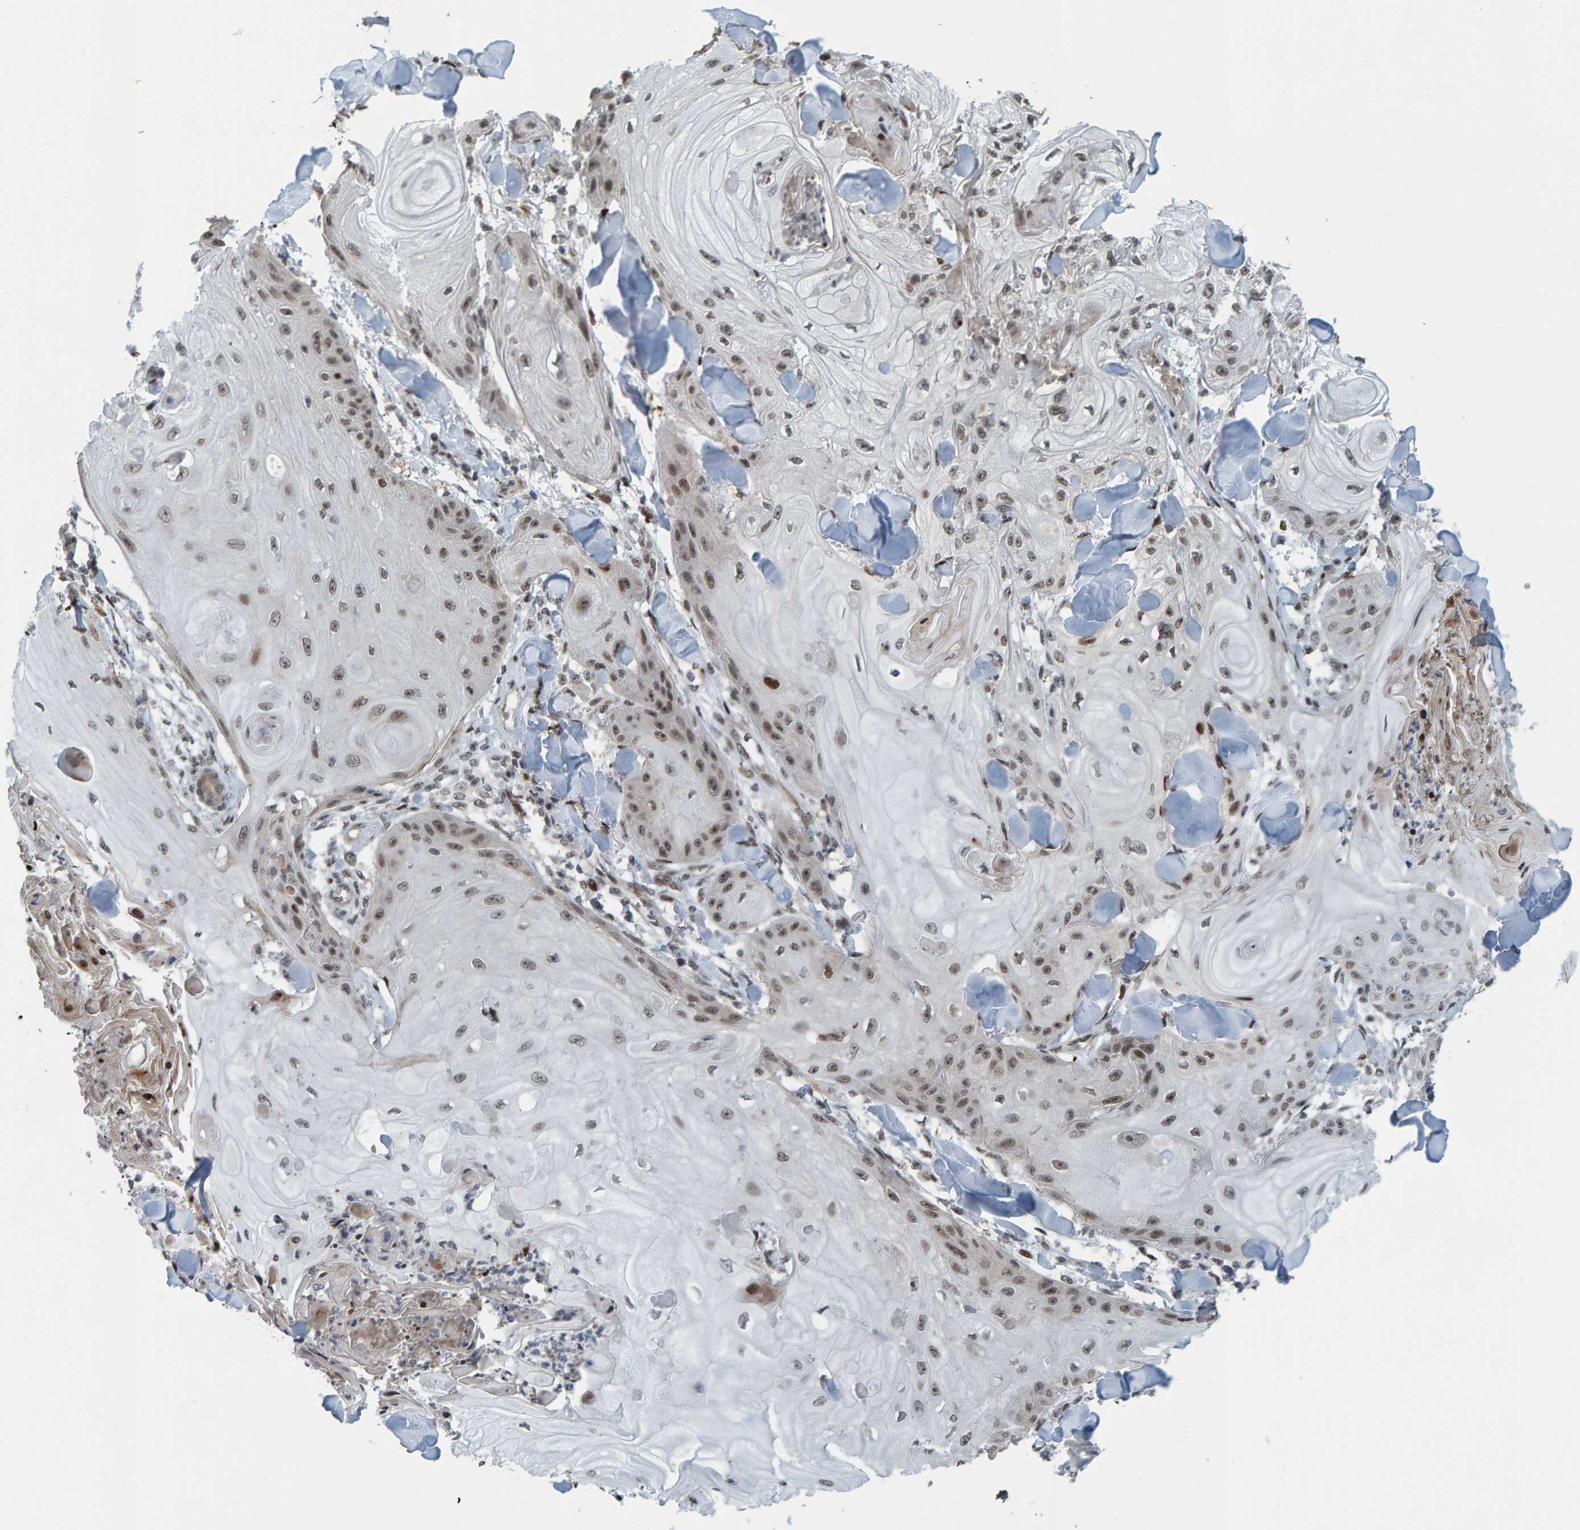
{"staining": {"intensity": "weak", "quantity": ">75%", "location": "nuclear"}, "tissue": "skin cancer", "cell_type": "Tumor cells", "image_type": "cancer", "snomed": [{"axis": "morphology", "description": "Squamous cell carcinoma, NOS"}, {"axis": "topography", "description": "Skin"}], "caption": "Squamous cell carcinoma (skin) stained with DAB immunohistochemistry (IHC) displays low levels of weak nuclear staining in approximately >75% of tumor cells.", "gene": "ZNF366", "patient": {"sex": "male", "age": 74}}